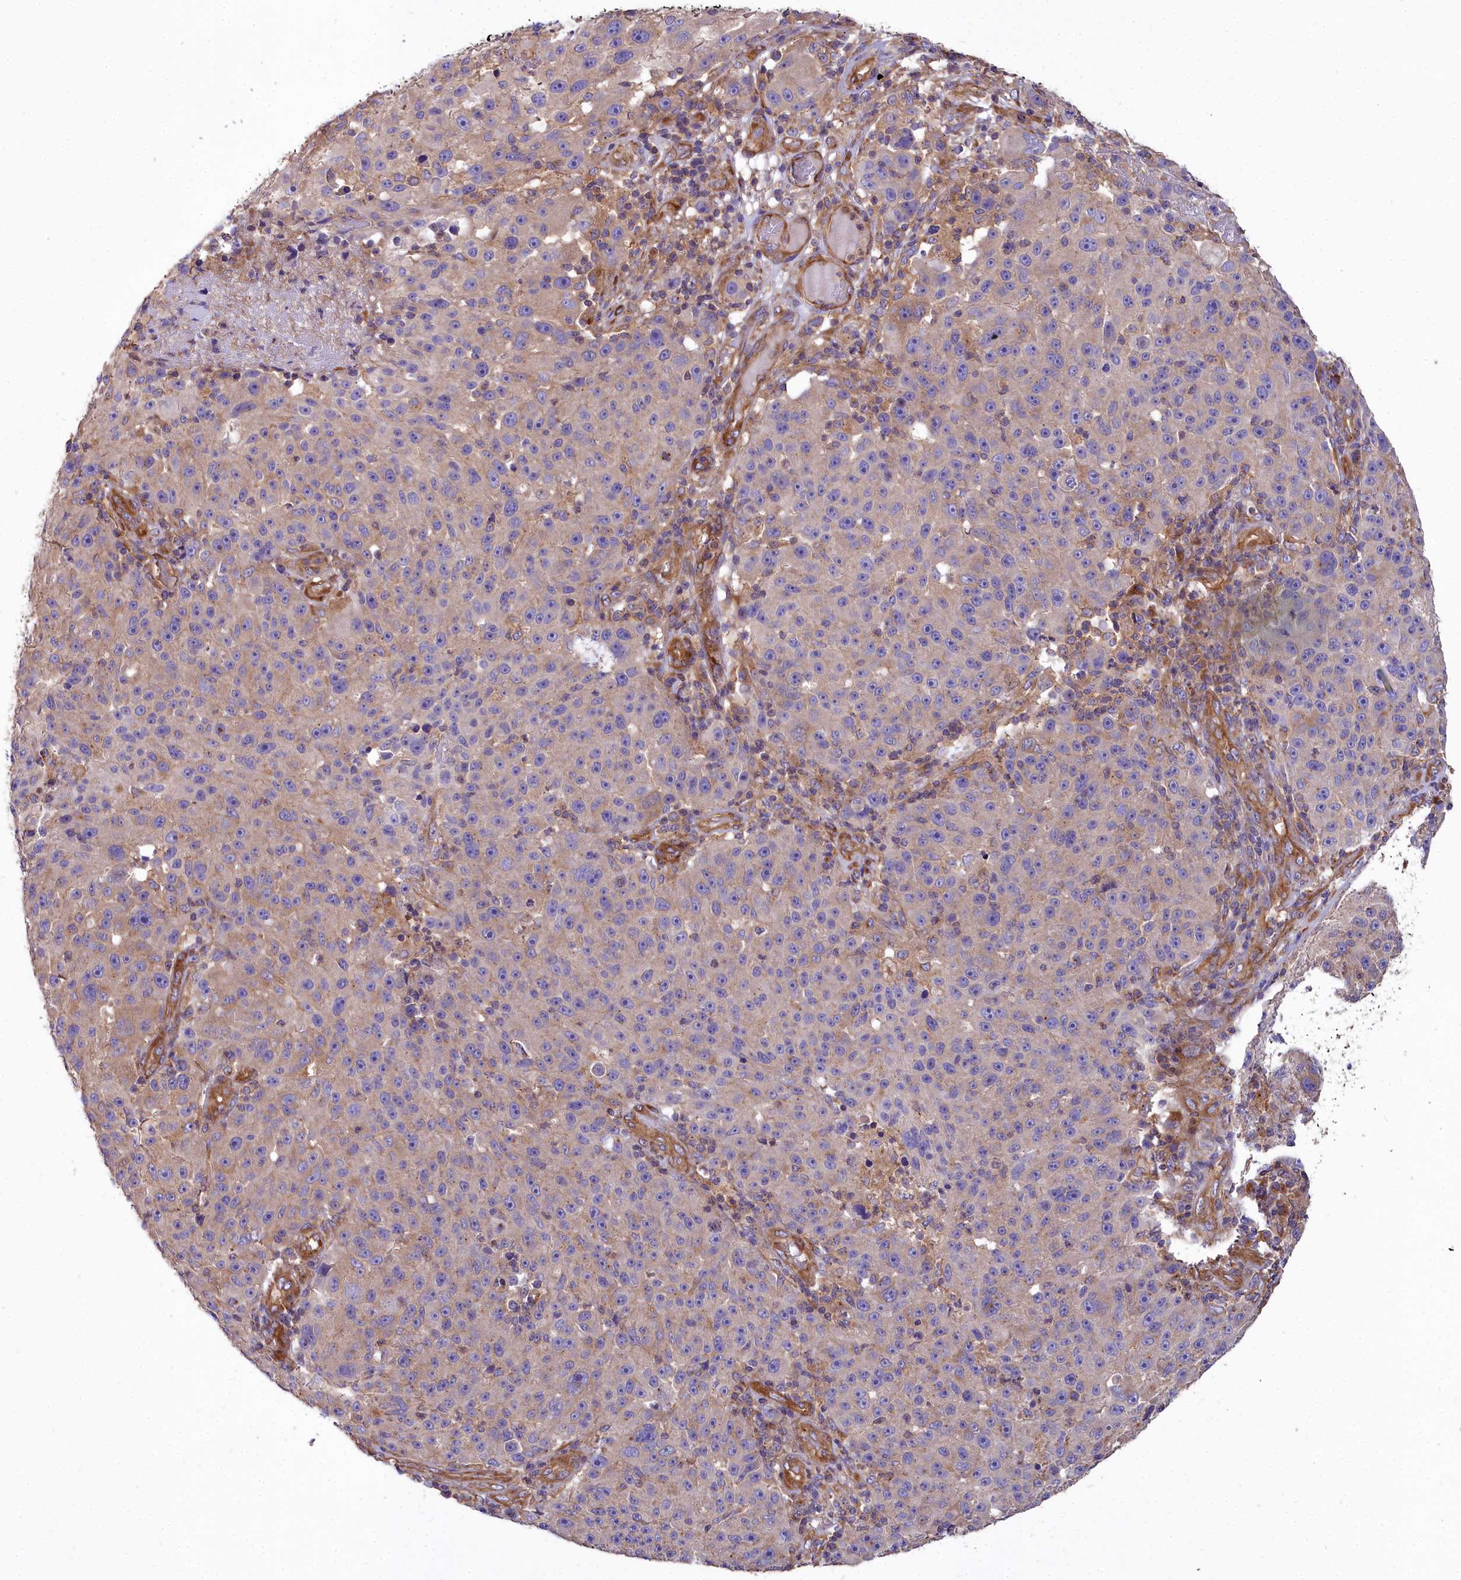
{"staining": {"intensity": "weak", "quantity": "<25%", "location": "cytoplasmic/membranous"}, "tissue": "melanoma", "cell_type": "Tumor cells", "image_type": "cancer", "snomed": [{"axis": "morphology", "description": "Malignant melanoma, NOS"}, {"axis": "topography", "description": "Skin"}], "caption": "This photomicrograph is of malignant melanoma stained with immunohistochemistry to label a protein in brown with the nuclei are counter-stained blue. There is no positivity in tumor cells.", "gene": "DCTN3", "patient": {"sex": "male", "age": 53}}